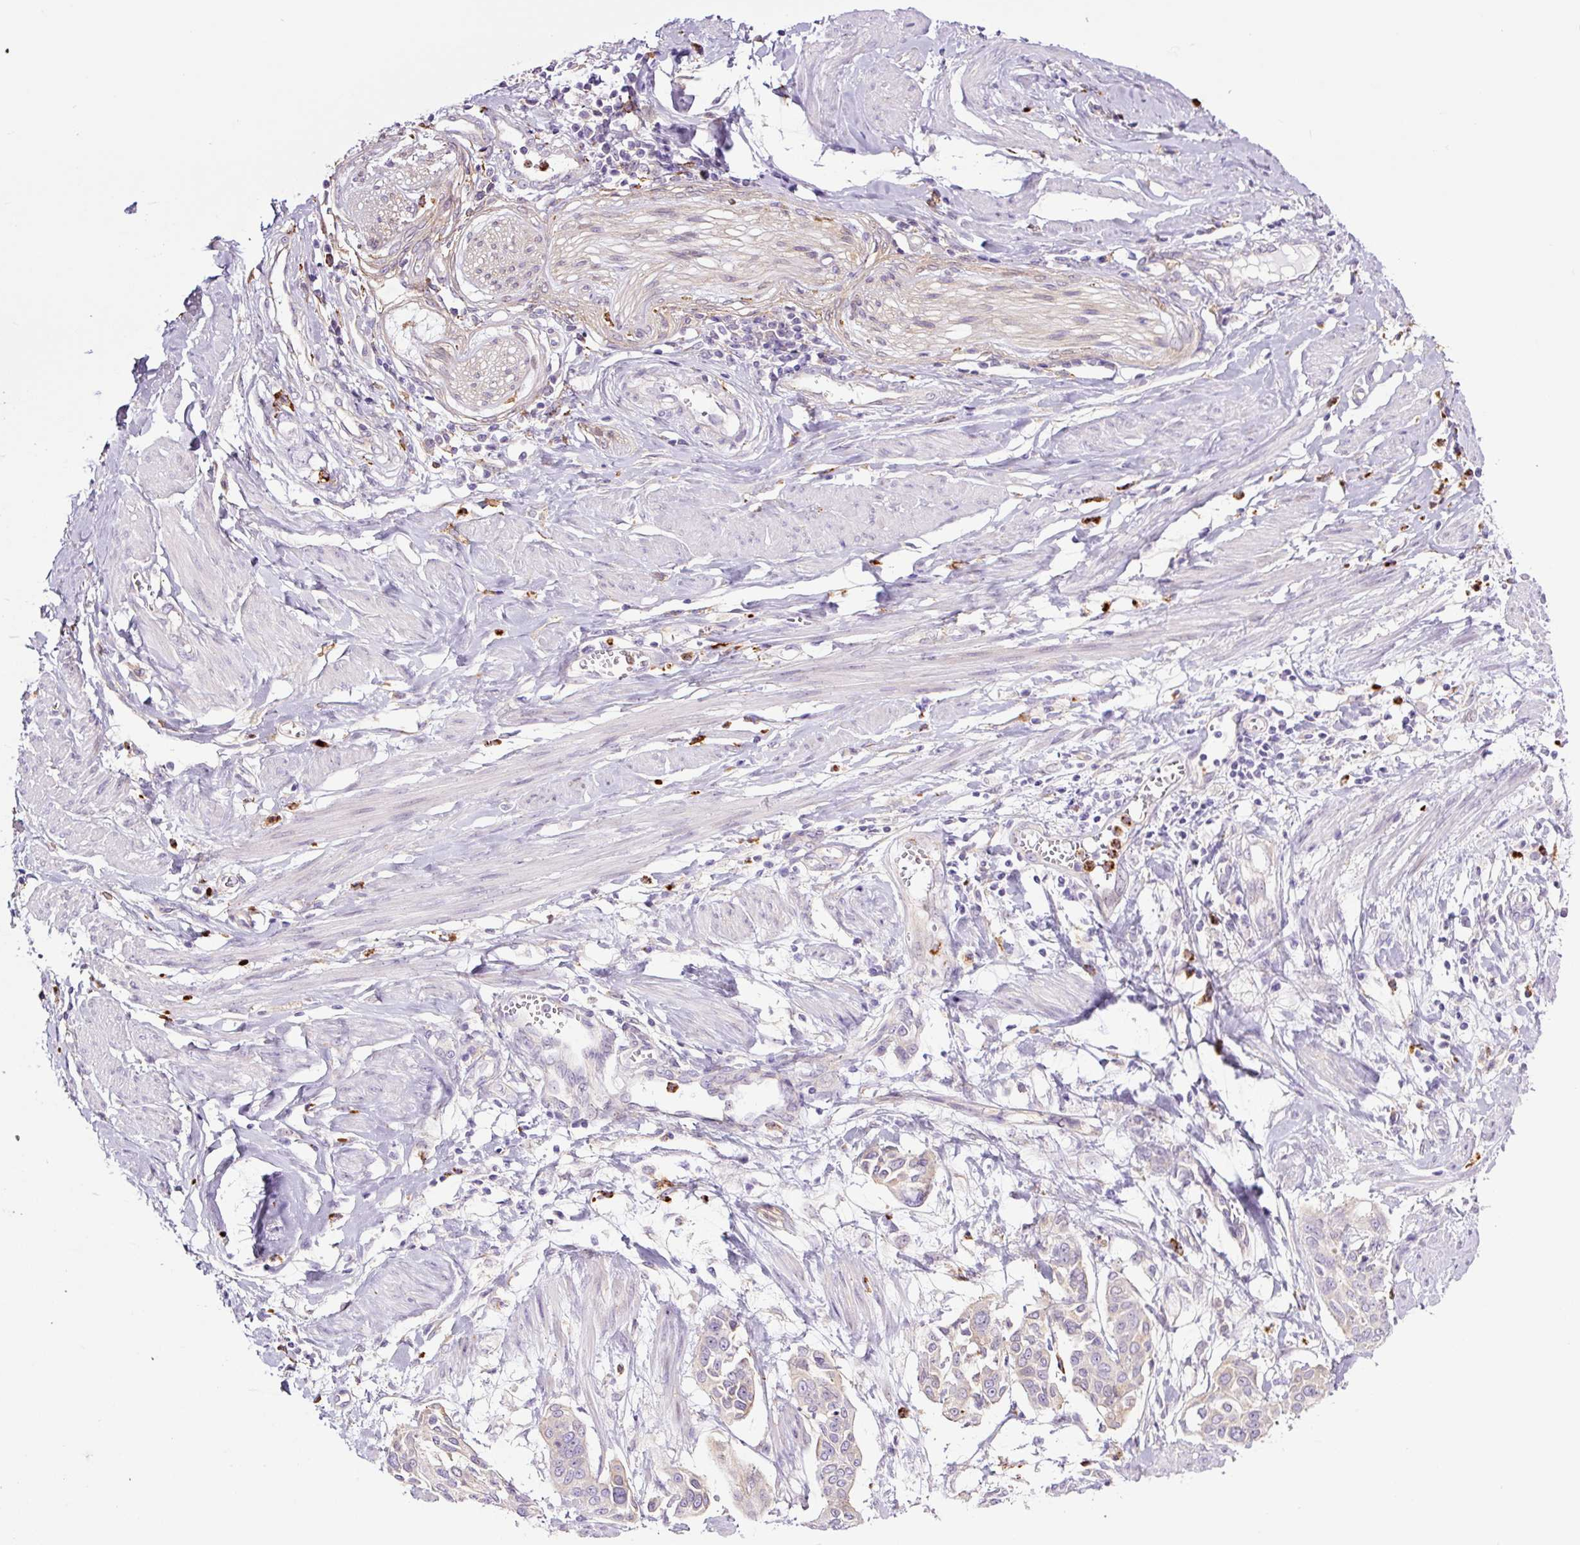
{"staining": {"intensity": "negative", "quantity": "none", "location": "none"}, "tissue": "cervical cancer", "cell_type": "Tumor cells", "image_type": "cancer", "snomed": [{"axis": "morphology", "description": "Squamous cell carcinoma, NOS"}, {"axis": "topography", "description": "Cervix"}], "caption": "The histopathology image reveals no significant staining in tumor cells of cervical cancer (squamous cell carcinoma).", "gene": "SH2D6", "patient": {"sex": "female", "age": 44}}